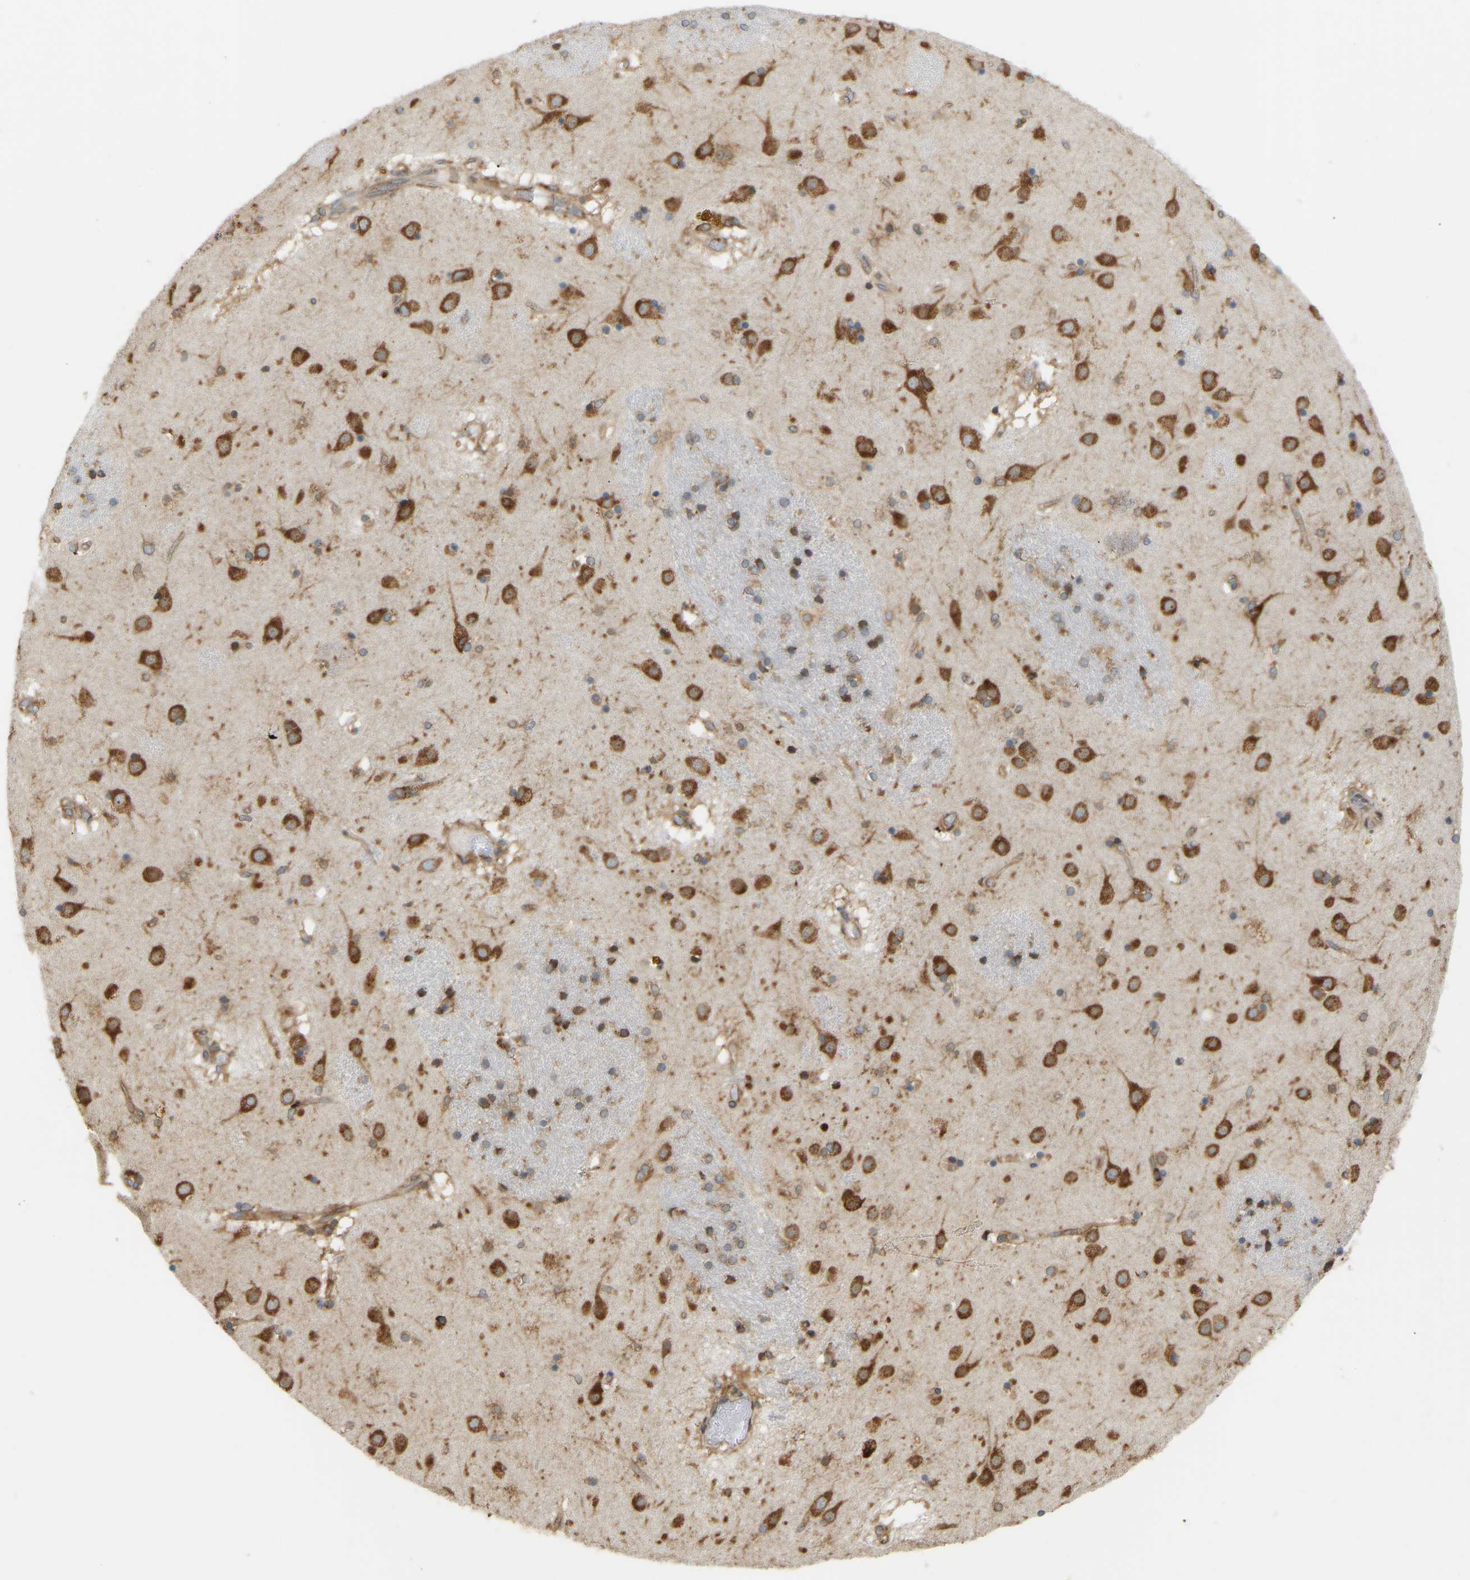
{"staining": {"intensity": "moderate", "quantity": "25%-75%", "location": "cytoplasmic/membranous"}, "tissue": "caudate", "cell_type": "Glial cells", "image_type": "normal", "snomed": [{"axis": "morphology", "description": "Normal tissue, NOS"}, {"axis": "topography", "description": "Lateral ventricle wall"}], "caption": "A medium amount of moderate cytoplasmic/membranous staining is seen in about 25%-75% of glial cells in benign caudate.", "gene": "RPS6KB2", "patient": {"sex": "male", "age": 70}}